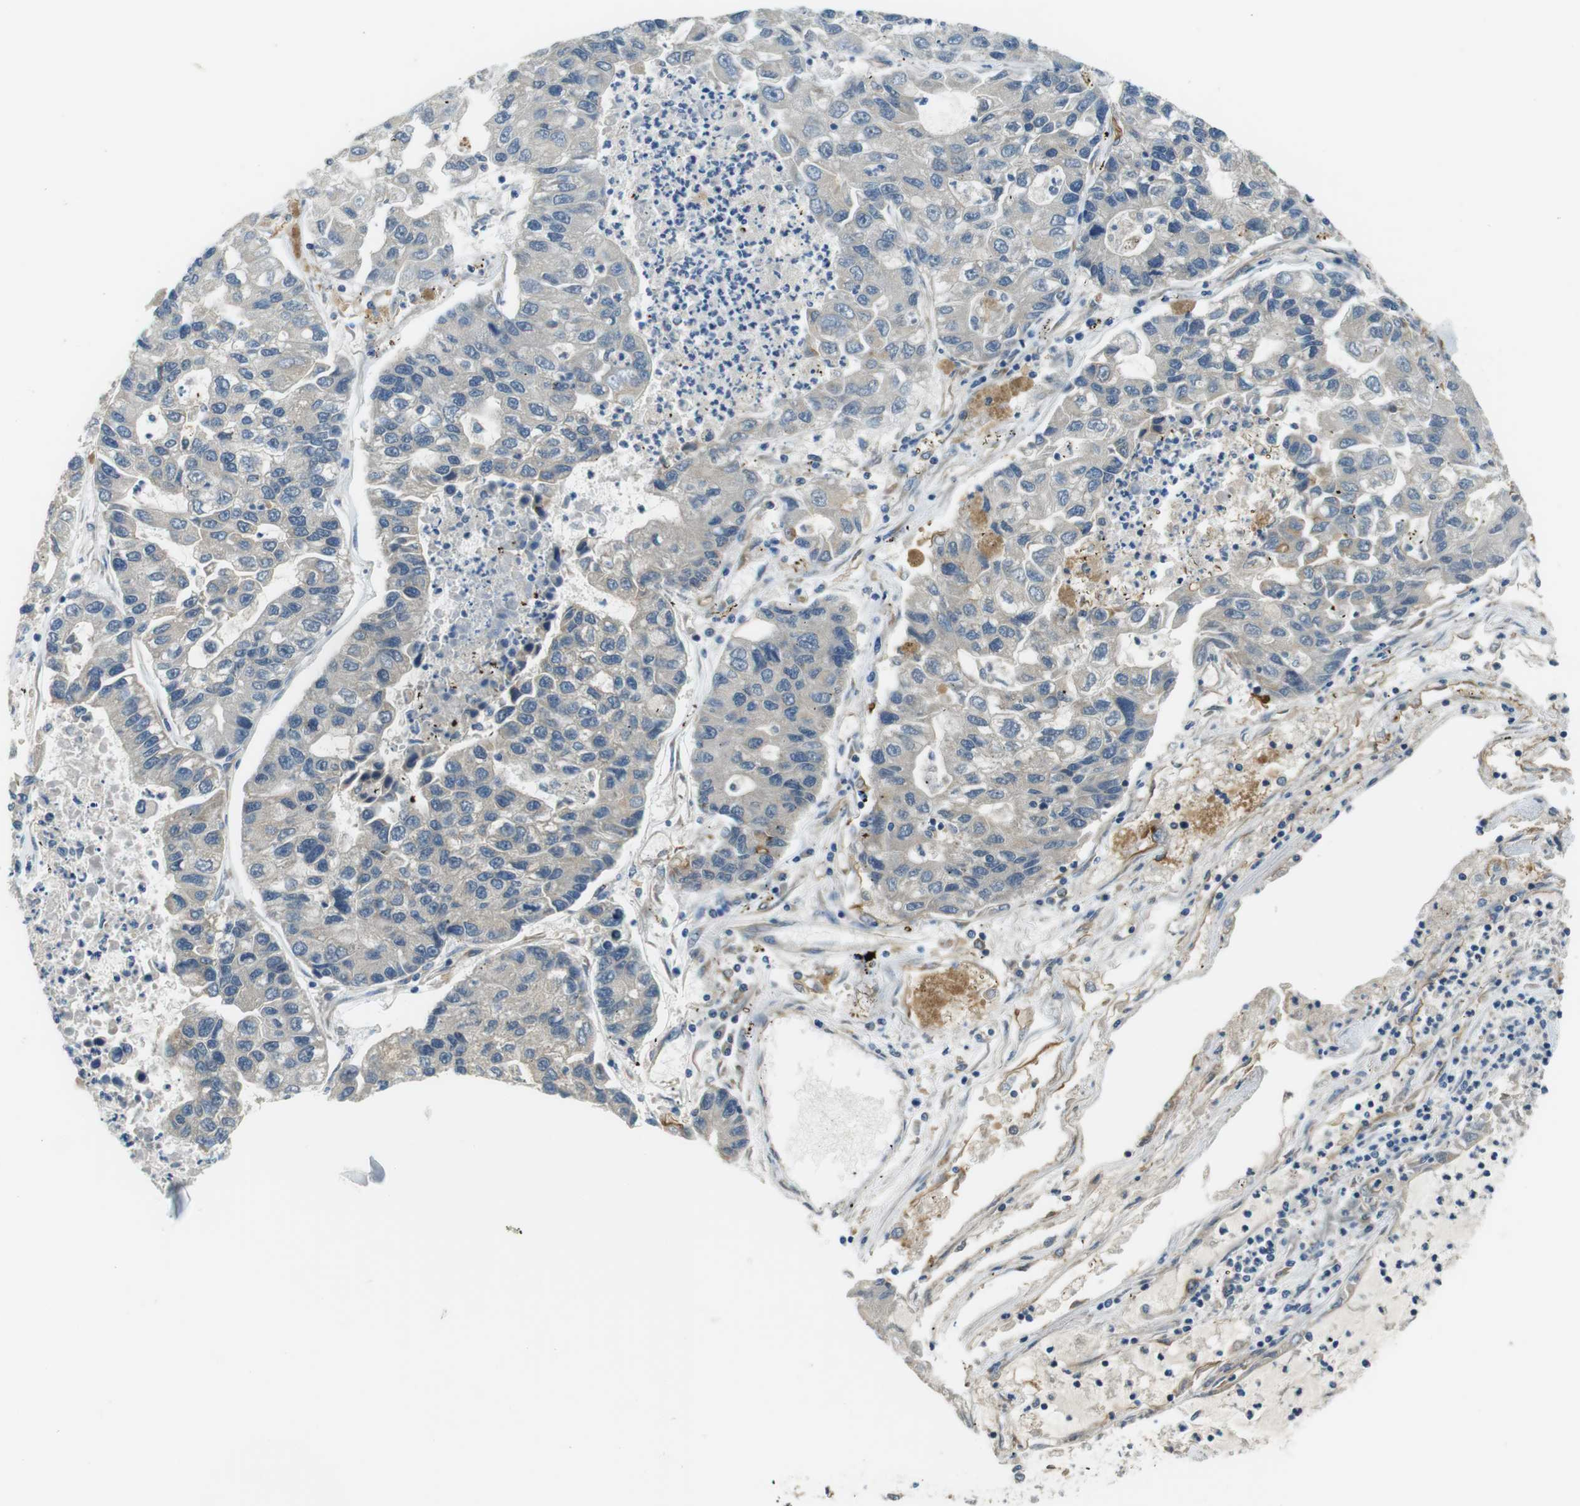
{"staining": {"intensity": "negative", "quantity": "none", "location": "none"}, "tissue": "lung cancer", "cell_type": "Tumor cells", "image_type": "cancer", "snomed": [{"axis": "morphology", "description": "Adenocarcinoma, NOS"}, {"axis": "topography", "description": "Lung"}], "caption": "Tumor cells are negative for brown protein staining in lung adenocarcinoma.", "gene": "PALD1", "patient": {"sex": "female", "age": 51}}